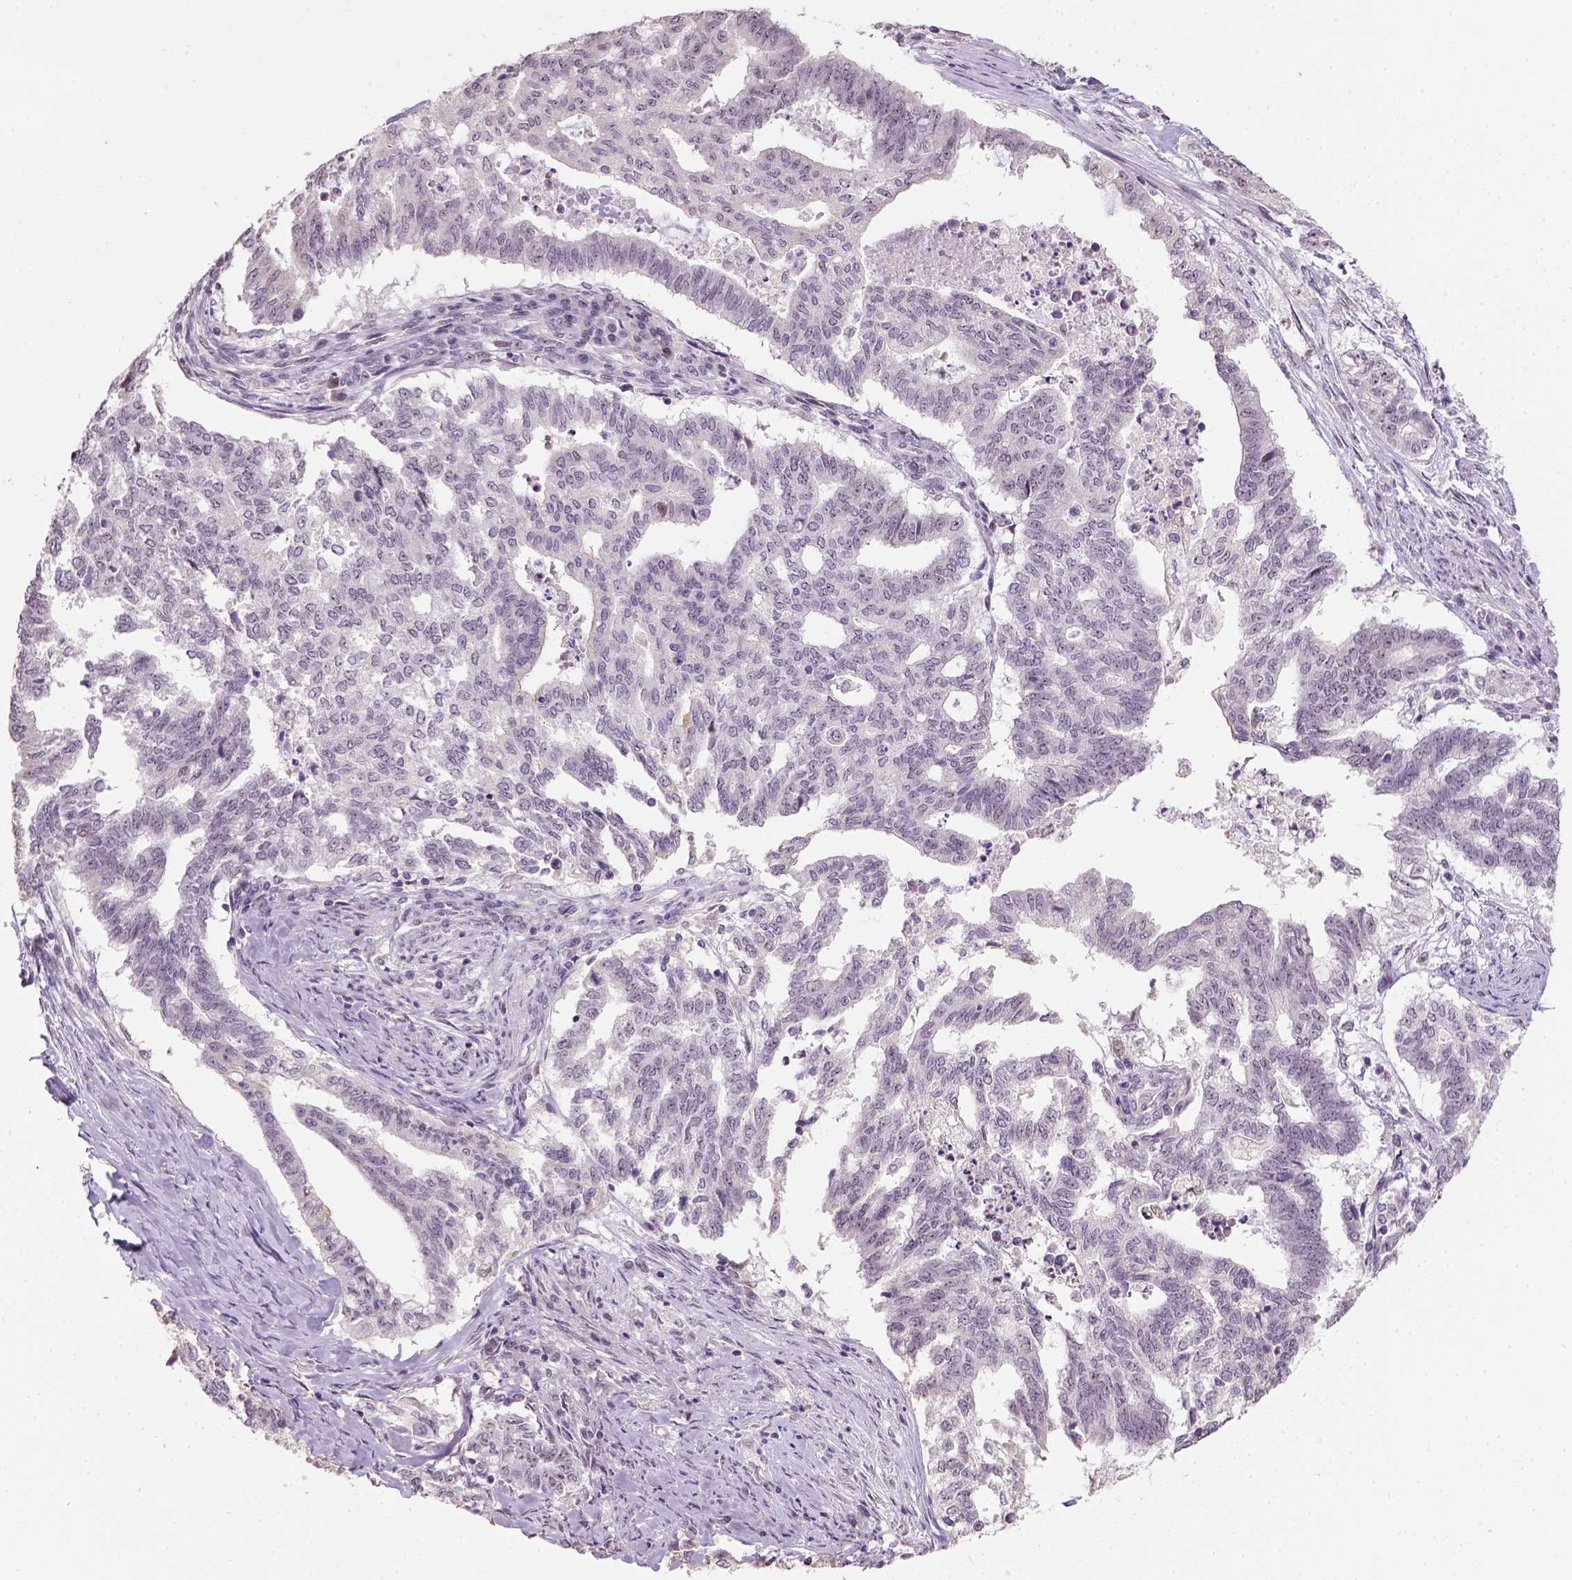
{"staining": {"intensity": "negative", "quantity": "none", "location": "none"}, "tissue": "endometrial cancer", "cell_type": "Tumor cells", "image_type": "cancer", "snomed": [{"axis": "morphology", "description": "Adenocarcinoma, NOS"}, {"axis": "topography", "description": "Endometrium"}], "caption": "Human adenocarcinoma (endometrial) stained for a protein using immunohistochemistry shows no positivity in tumor cells.", "gene": "DDX50", "patient": {"sex": "female", "age": 79}}